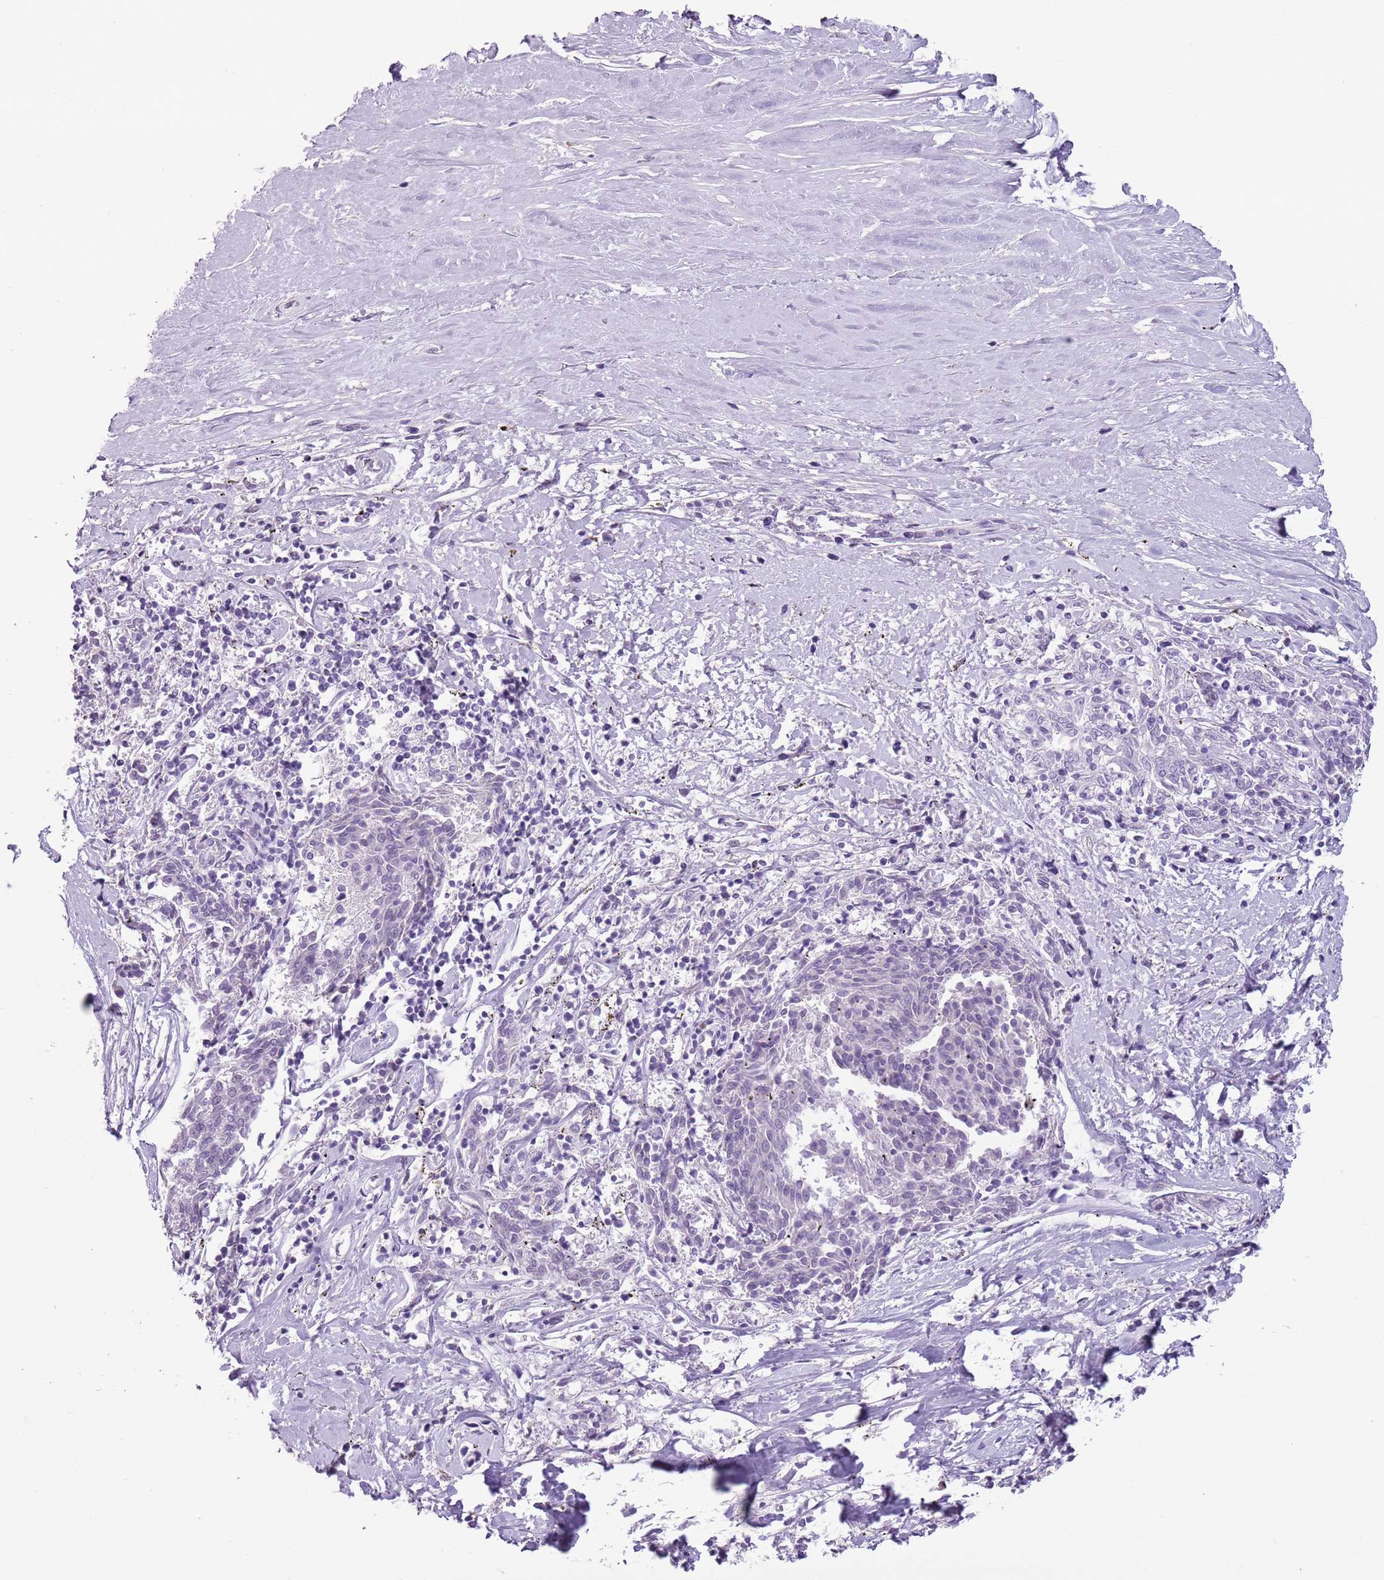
{"staining": {"intensity": "negative", "quantity": "none", "location": "none"}, "tissue": "melanoma", "cell_type": "Tumor cells", "image_type": "cancer", "snomed": [{"axis": "morphology", "description": "Malignant melanoma, NOS"}, {"axis": "topography", "description": "Skin"}], "caption": "DAB (3,3'-diaminobenzidine) immunohistochemical staining of human melanoma displays no significant expression in tumor cells. (IHC, brightfield microscopy, high magnification).", "gene": "CELF6", "patient": {"sex": "female", "age": 72}}